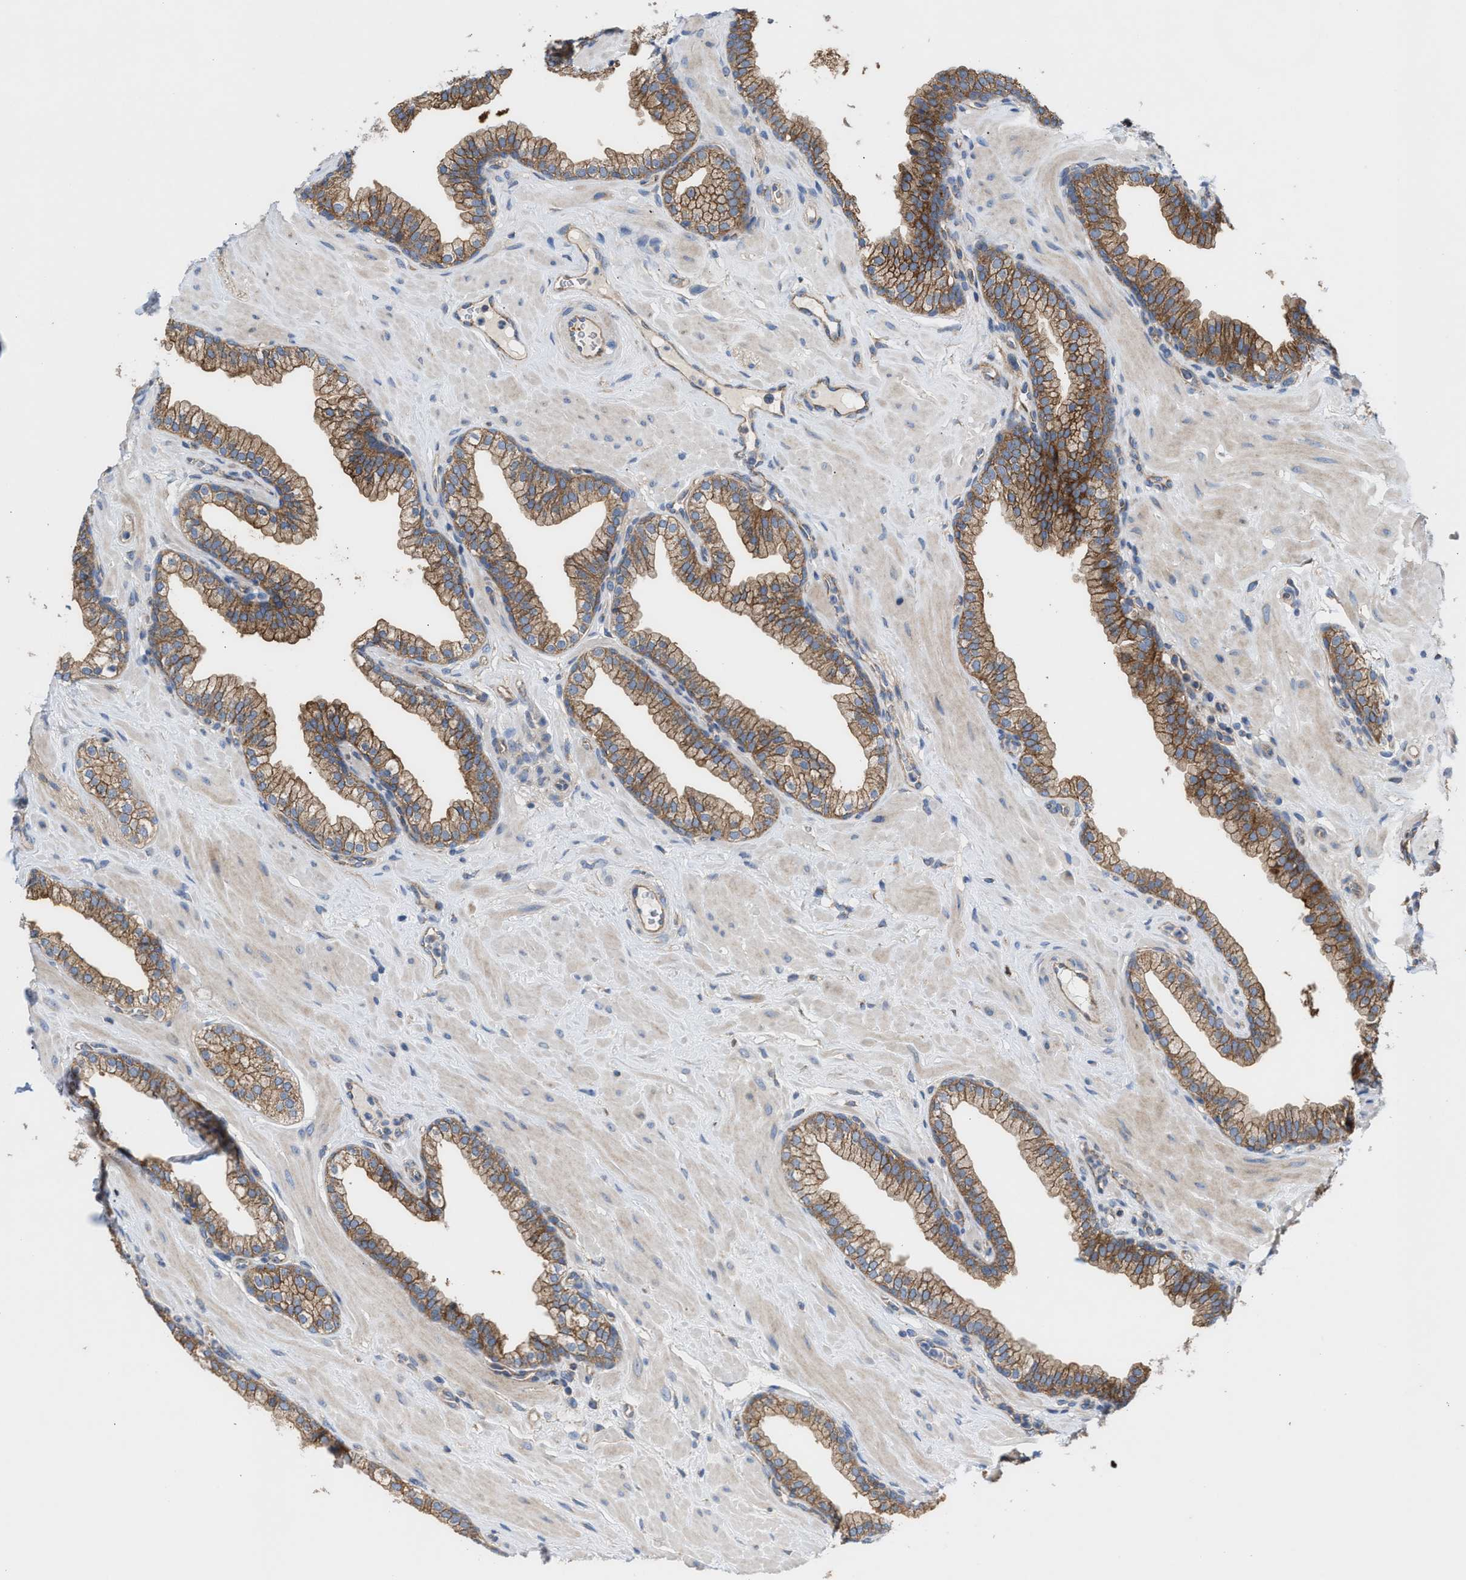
{"staining": {"intensity": "moderate", "quantity": ">75%", "location": "cytoplasmic/membranous"}, "tissue": "prostate", "cell_type": "Glandular cells", "image_type": "normal", "snomed": [{"axis": "morphology", "description": "Normal tissue, NOS"}, {"axis": "morphology", "description": "Urothelial carcinoma, Low grade"}, {"axis": "topography", "description": "Urinary bladder"}, {"axis": "topography", "description": "Prostate"}], "caption": "Protein staining displays moderate cytoplasmic/membranous expression in approximately >75% of glandular cells in normal prostate.", "gene": "OXSM", "patient": {"sex": "male", "age": 60}}